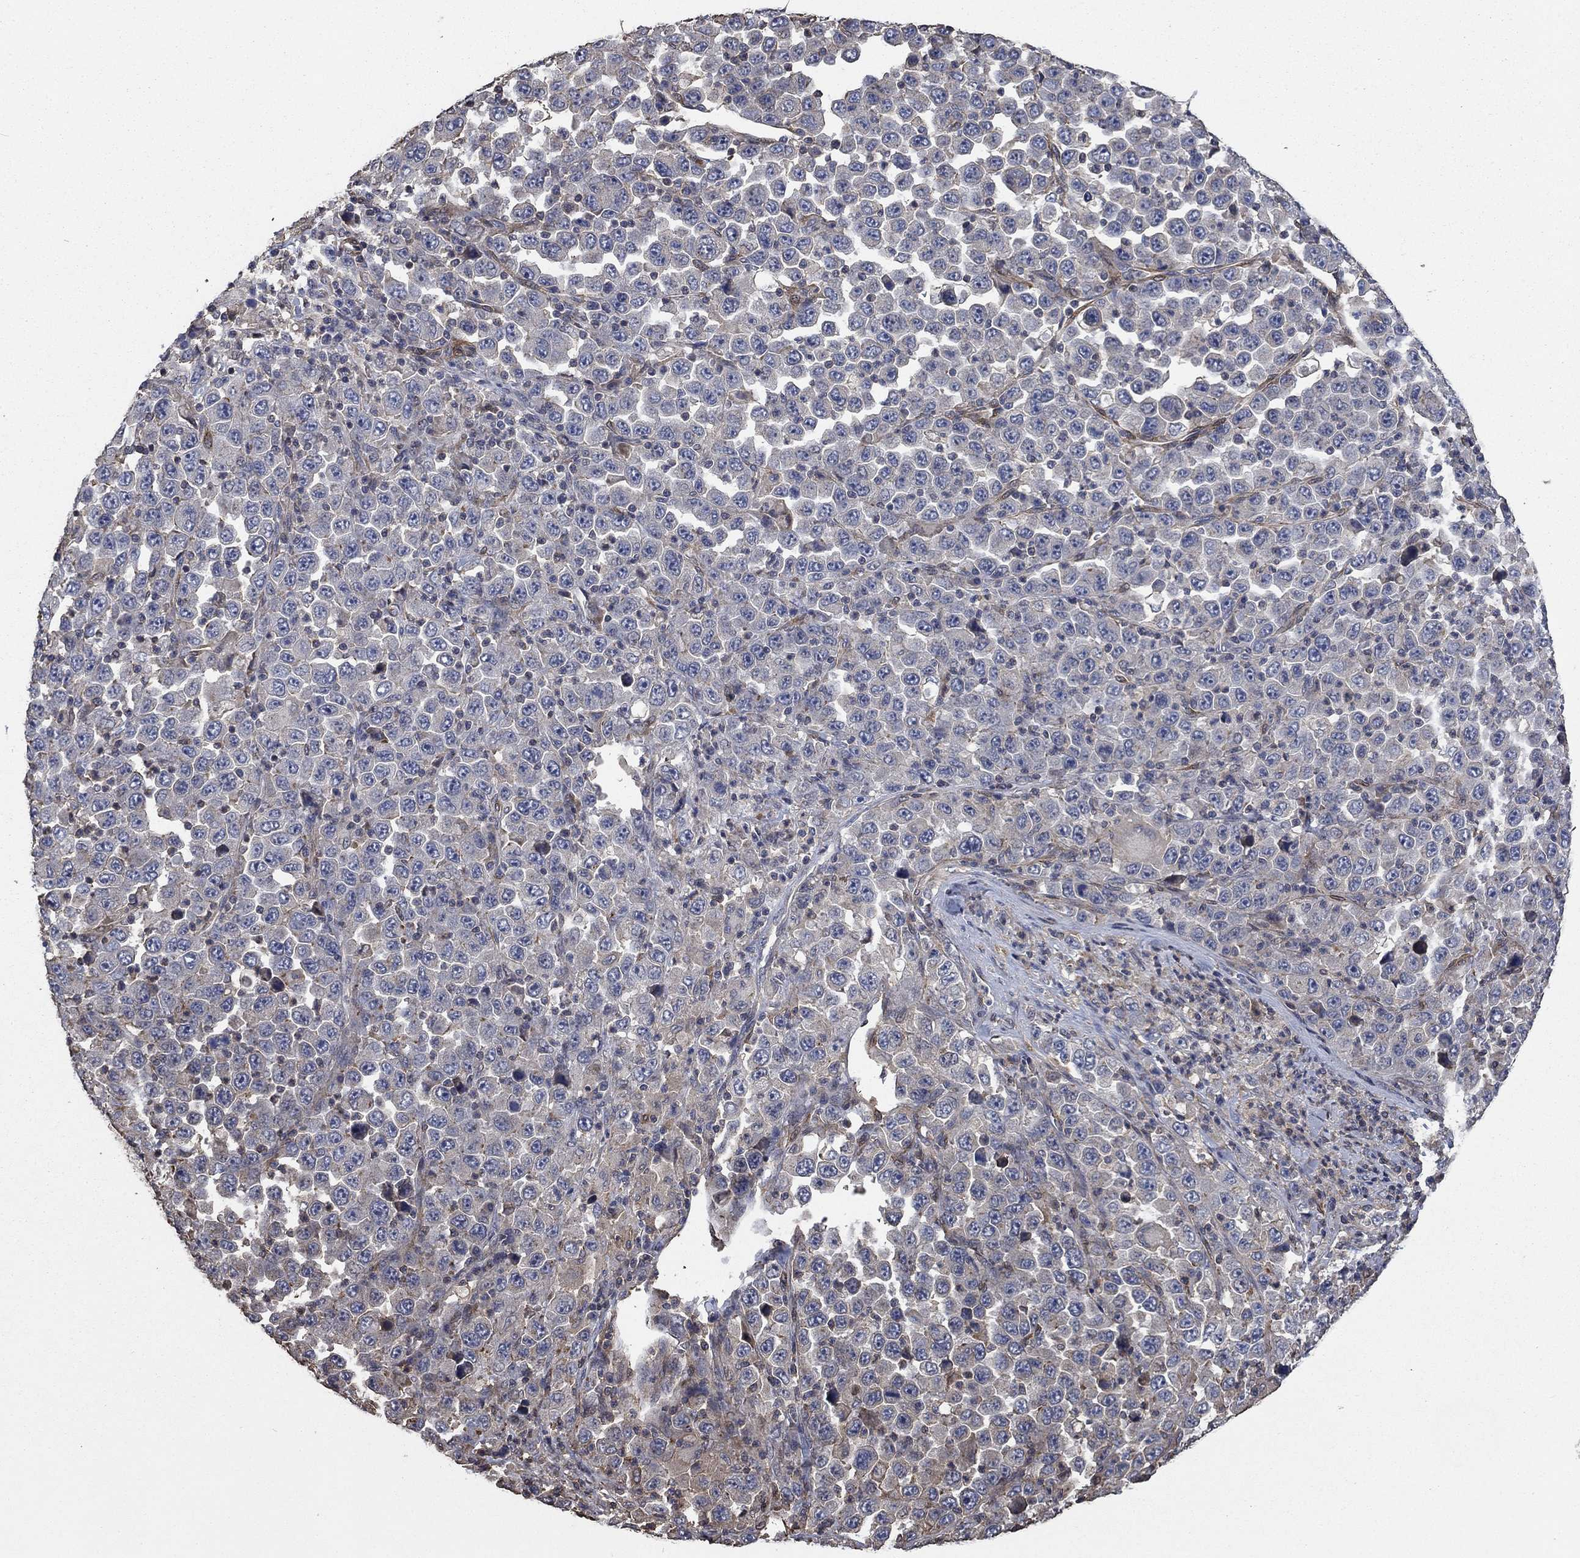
{"staining": {"intensity": "negative", "quantity": "none", "location": "none"}, "tissue": "stomach cancer", "cell_type": "Tumor cells", "image_type": "cancer", "snomed": [{"axis": "morphology", "description": "Normal tissue, NOS"}, {"axis": "morphology", "description": "Adenocarcinoma, NOS"}, {"axis": "topography", "description": "Stomach, upper"}, {"axis": "topography", "description": "Stomach"}], "caption": "Stomach cancer was stained to show a protein in brown. There is no significant expression in tumor cells.", "gene": "PDE3A", "patient": {"sex": "male", "age": 59}}